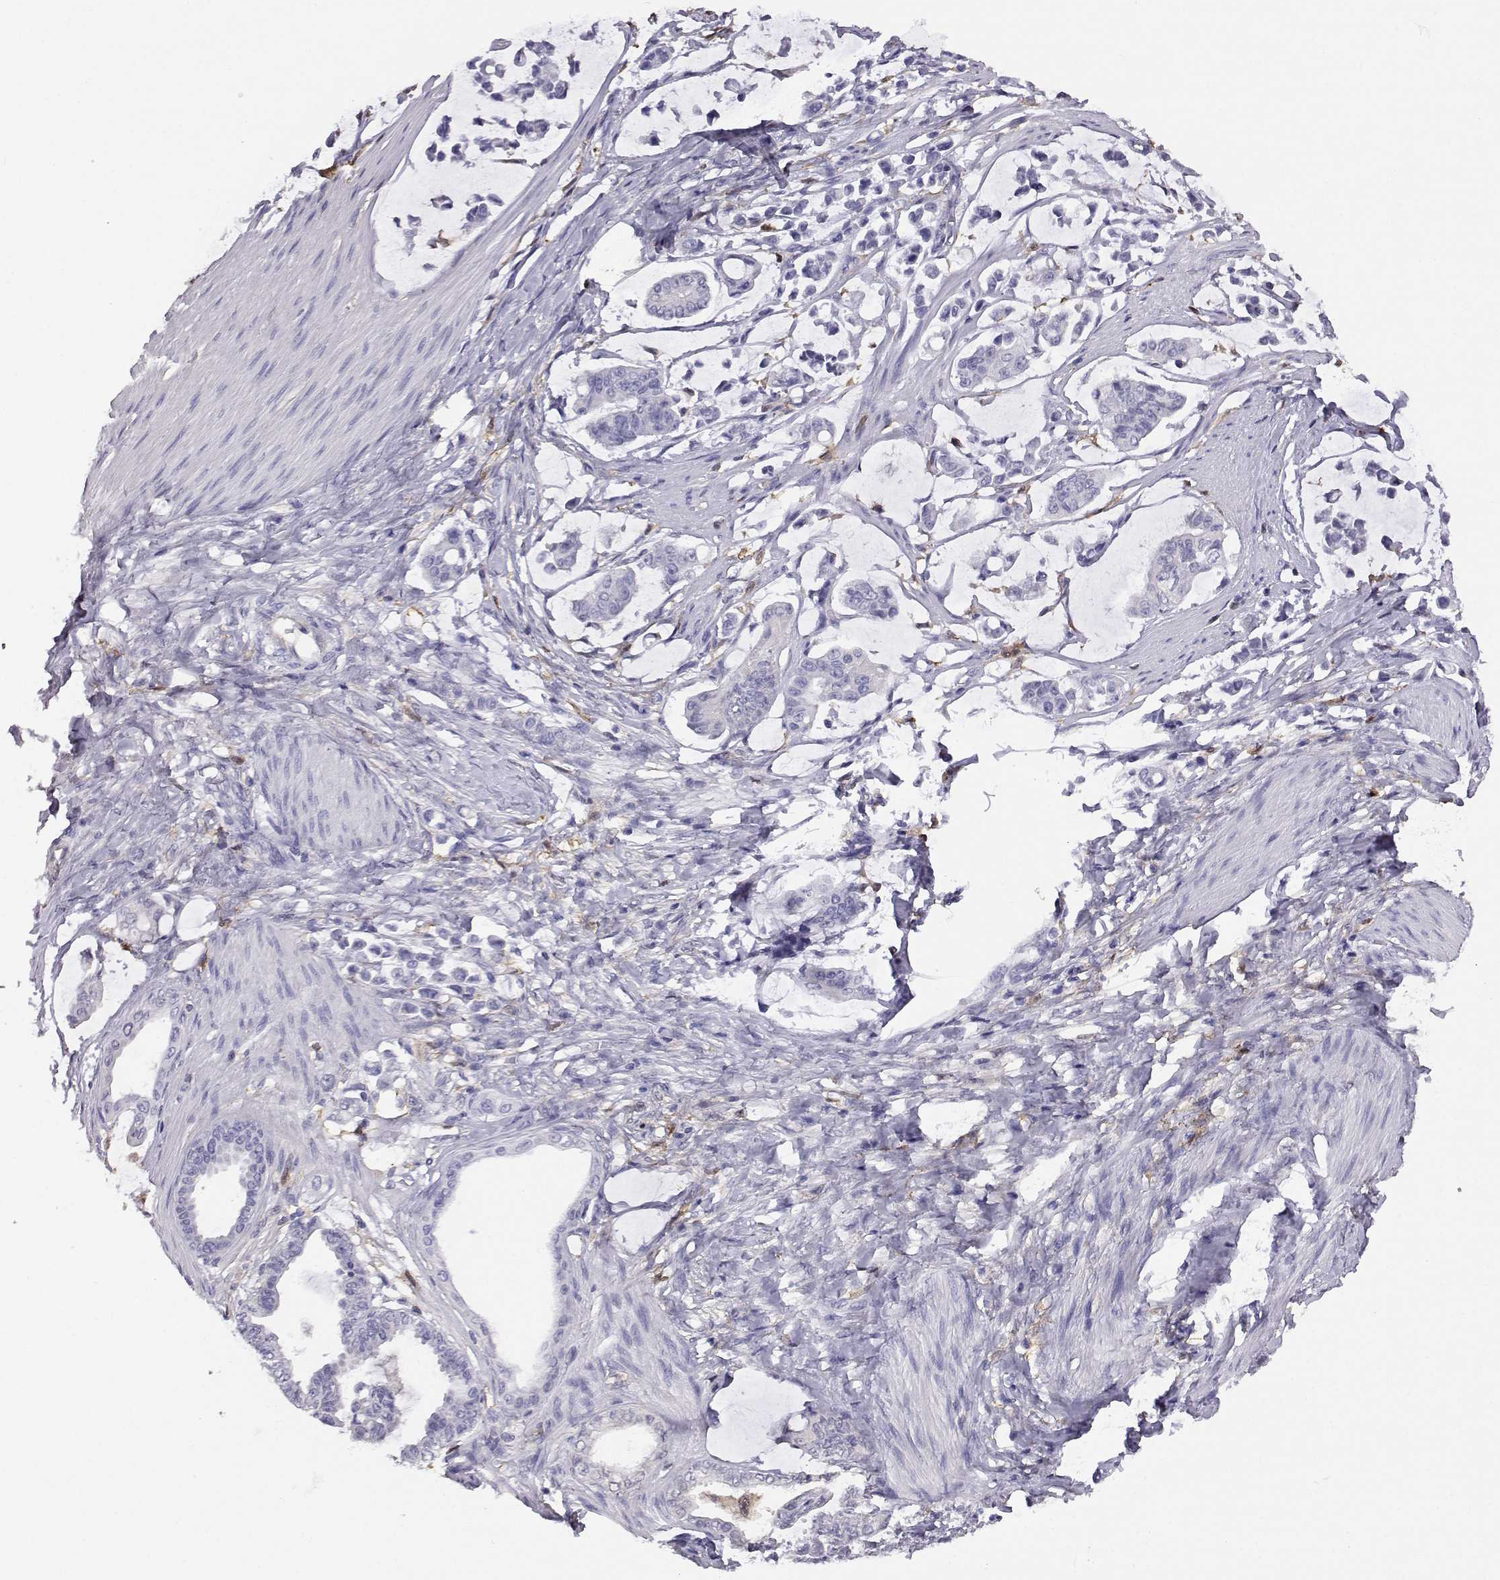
{"staining": {"intensity": "negative", "quantity": "none", "location": "none"}, "tissue": "stomach cancer", "cell_type": "Tumor cells", "image_type": "cancer", "snomed": [{"axis": "morphology", "description": "Adenocarcinoma, NOS"}, {"axis": "topography", "description": "Stomach"}], "caption": "This is a photomicrograph of immunohistochemistry staining of stomach cancer (adenocarcinoma), which shows no positivity in tumor cells.", "gene": "AKR1B1", "patient": {"sex": "male", "age": 82}}